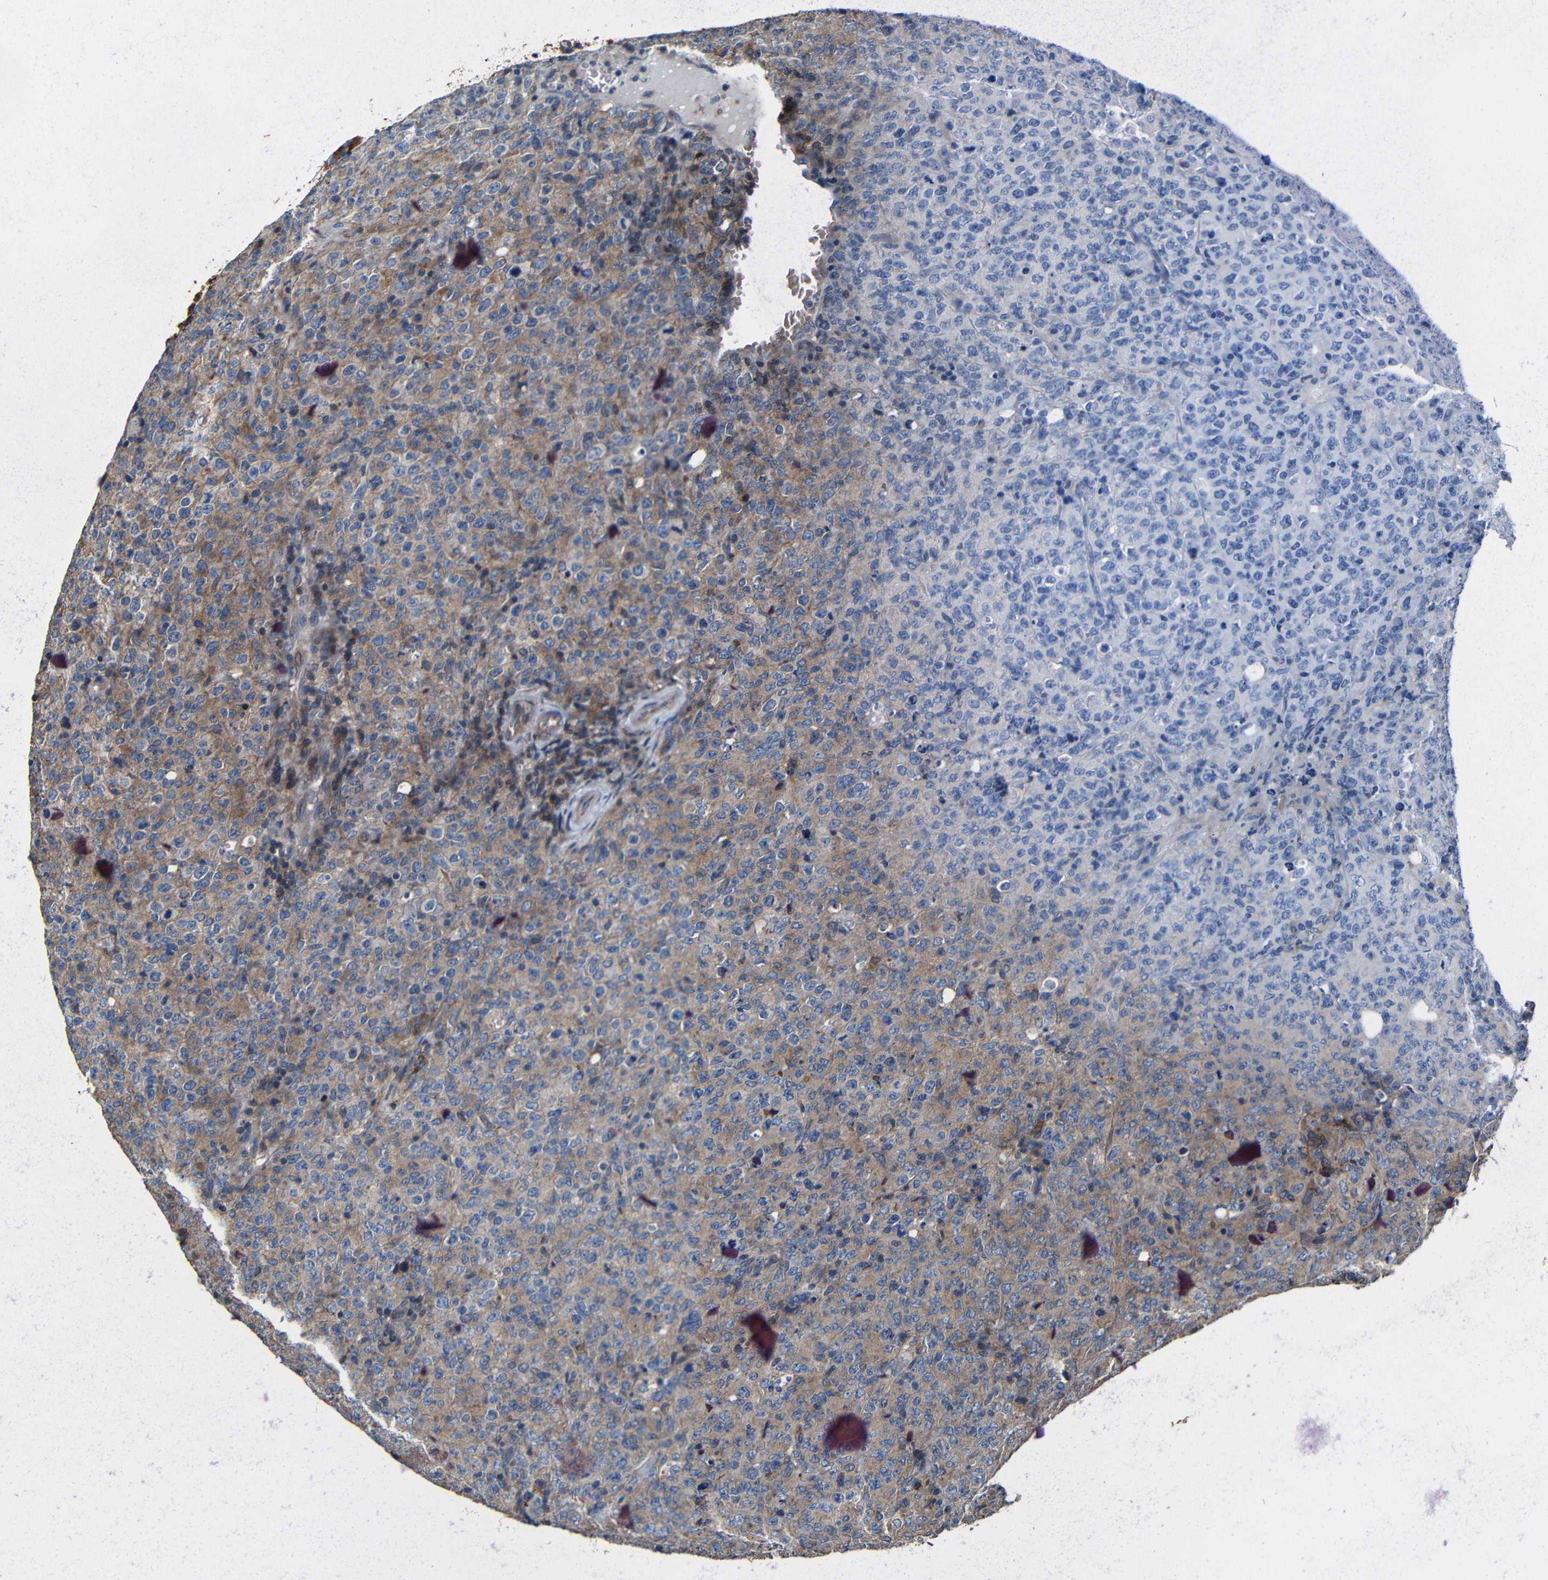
{"staining": {"intensity": "weak", "quantity": ">75%", "location": "cytoplasmic/membranous"}, "tissue": "lymphoma", "cell_type": "Tumor cells", "image_type": "cancer", "snomed": [{"axis": "morphology", "description": "Malignant lymphoma, non-Hodgkin's type, High grade"}, {"axis": "topography", "description": "Tonsil"}], "caption": "Lymphoma was stained to show a protein in brown. There is low levels of weak cytoplasmic/membranous expression in about >75% of tumor cells.", "gene": "GDI1", "patient": {"sex": "female", "age": 36}}